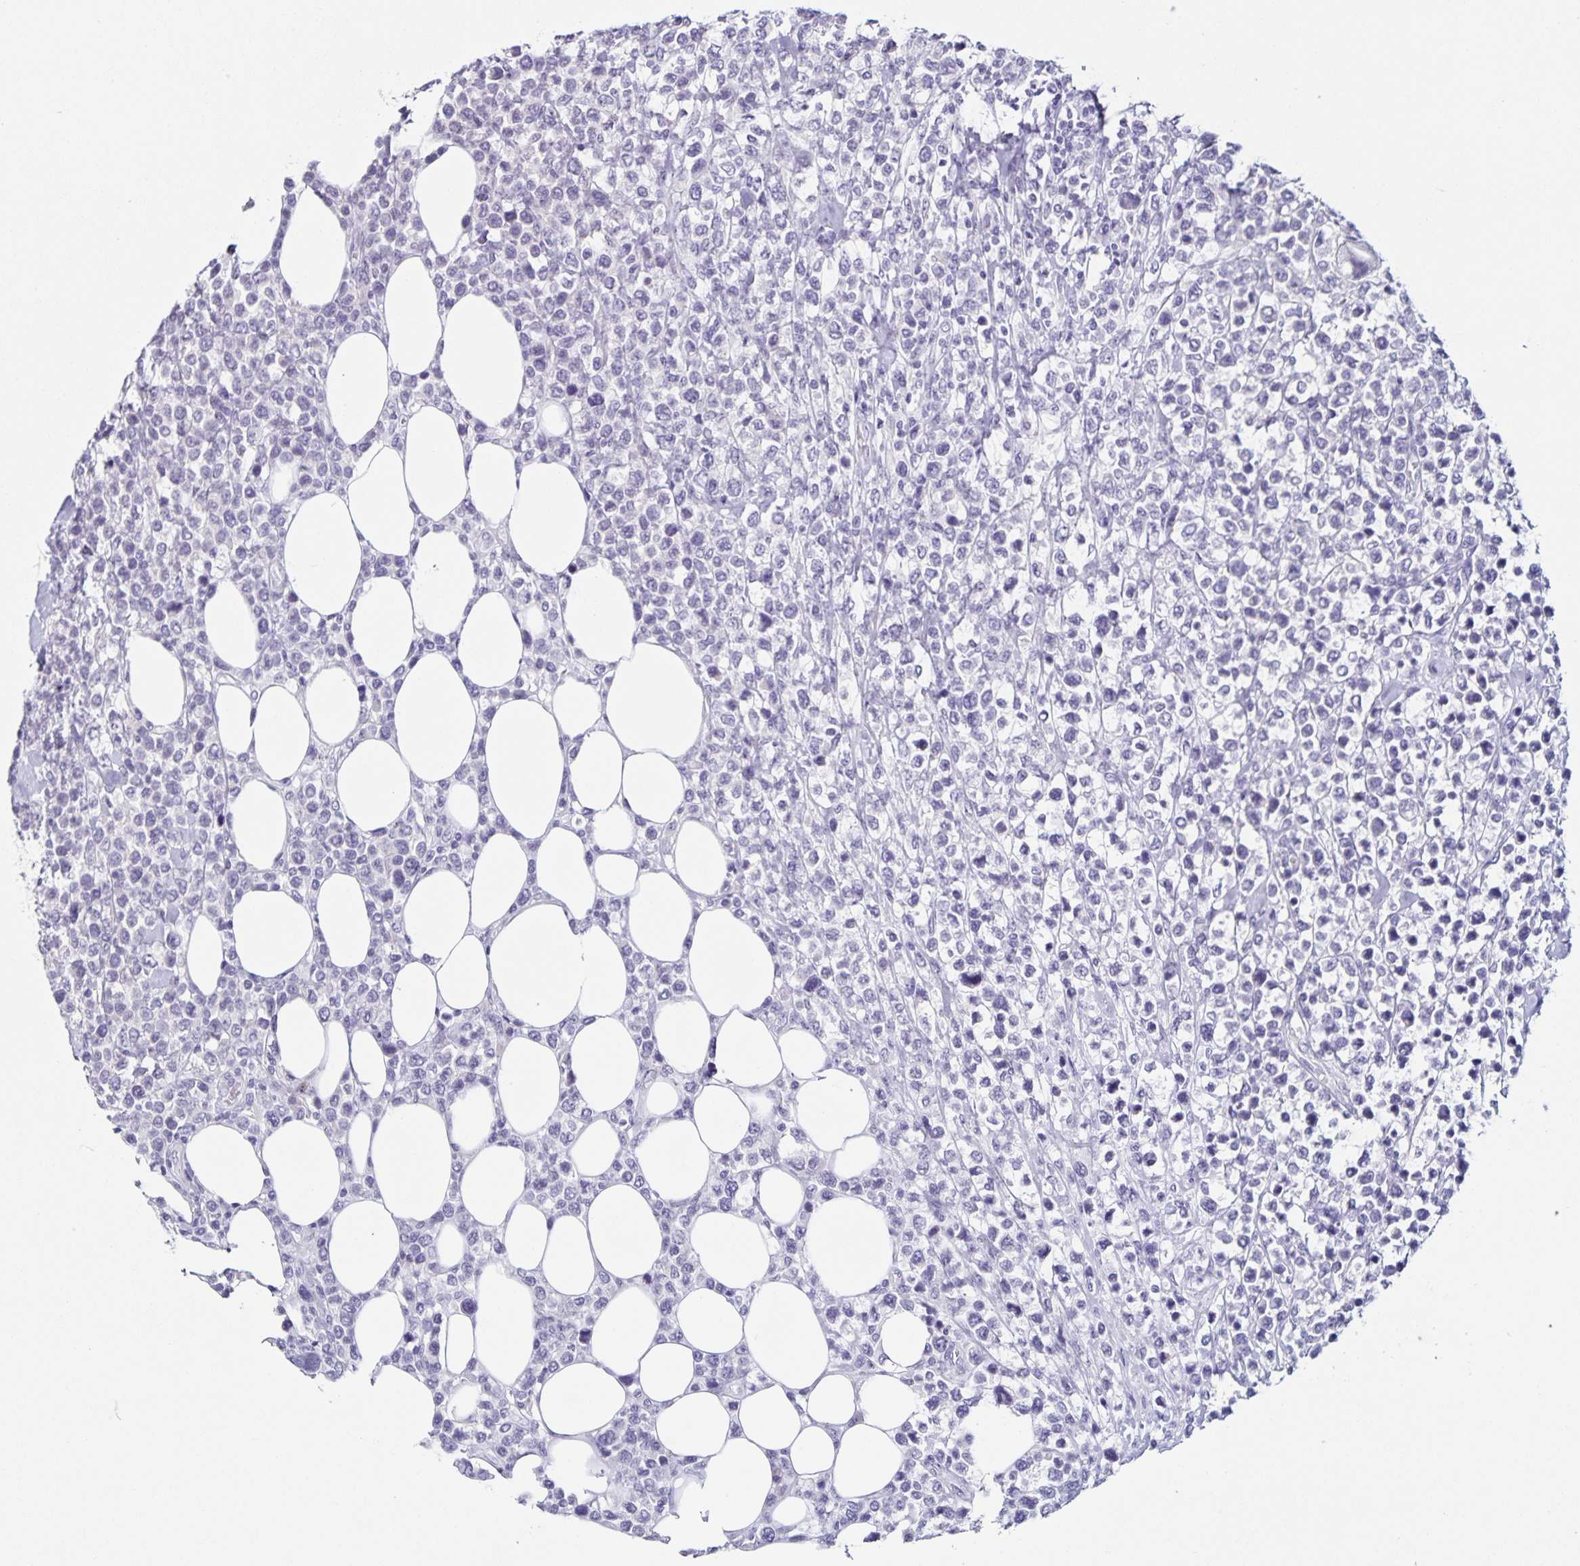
{"staining": {"intensity": "negative", "quantity": "none", "location": "none"}, "tissue": "lymphoma", "cell_type": "Tumor cells", "image_type": "cancer", "snomed": [{"axis": "morphology", "description": "Malignant lymphoma, non-Hodgkin's type, High grade"}, {"axis": "topography", "description": "Soft tissue"}], "caption": "IHC photomicrograph of human lymphoma stained for a protein (brown), which shows no expression in tumor cells.", "gene": "SLC12A3", "patient": {"sex": "female", "age": 56}}